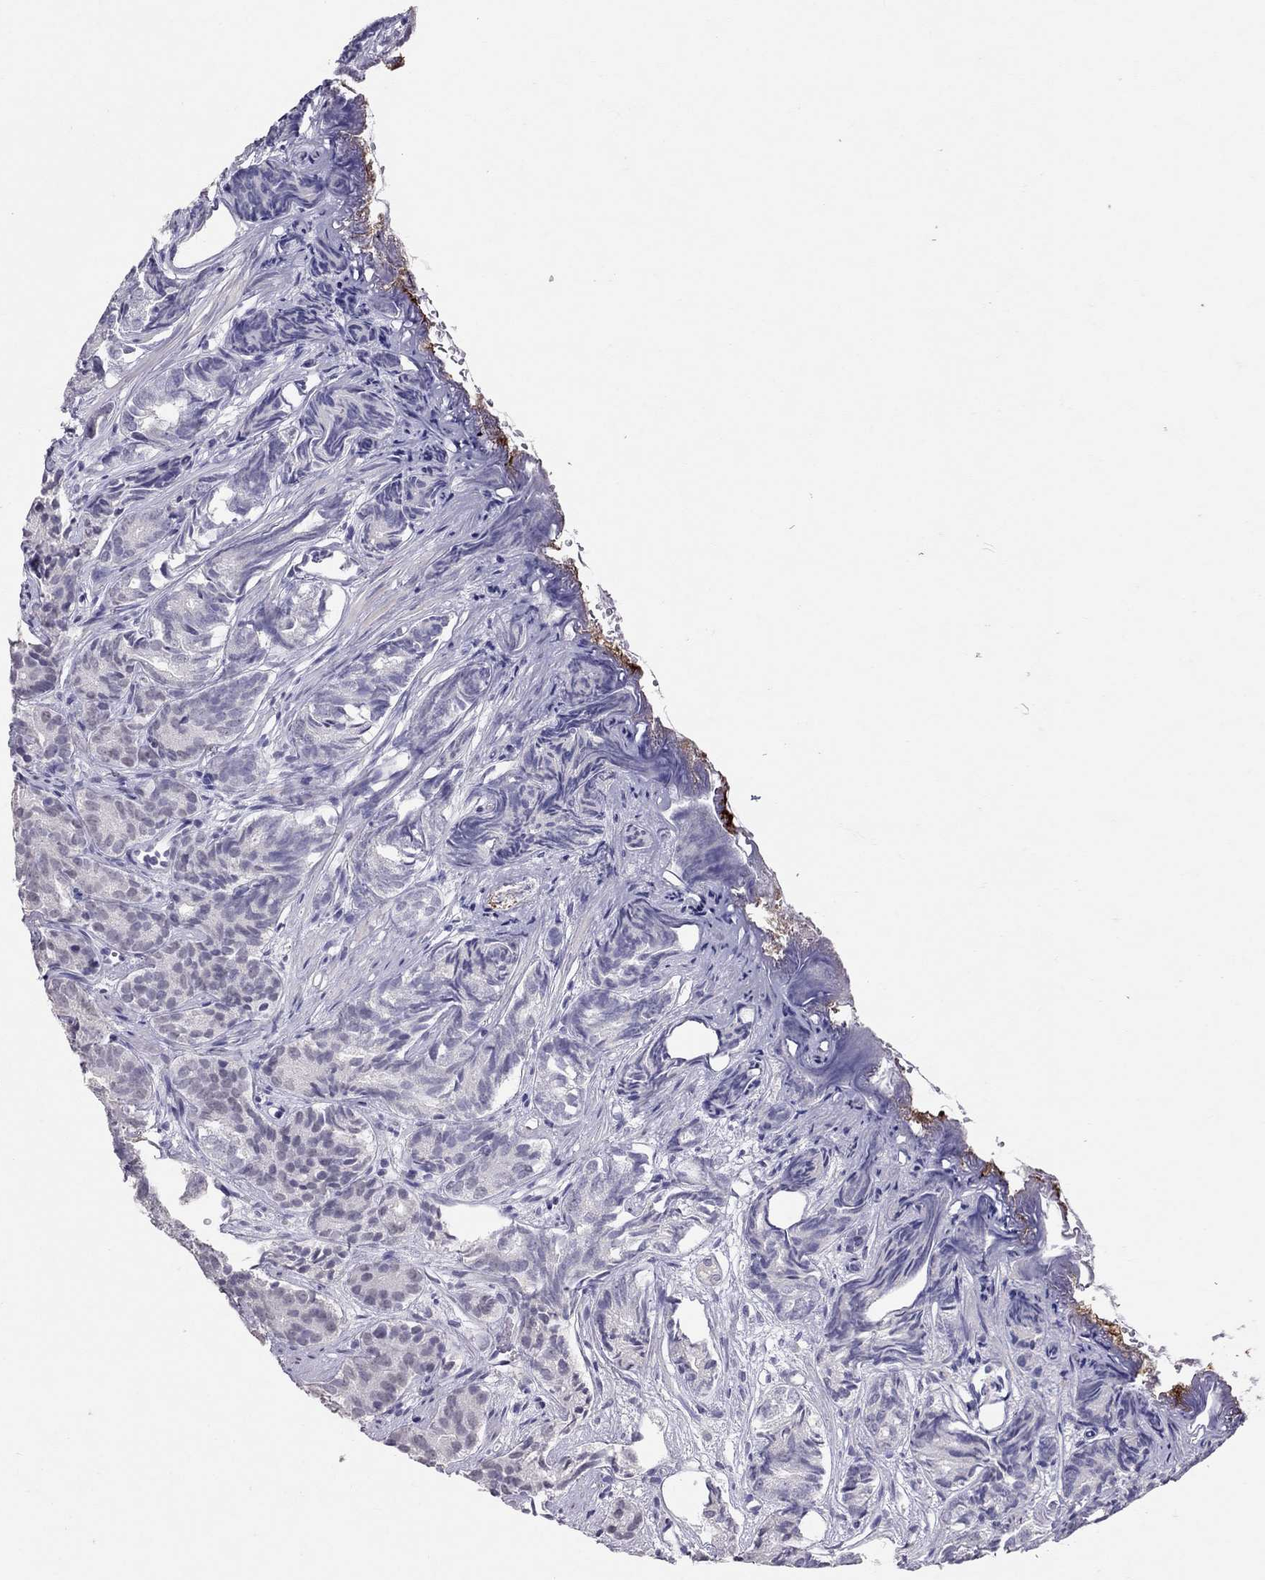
{"staining": {"intensity": "negative", "quantity": "none", "location": "none"}, "tissue": "prostate cancer", "cell_type": "Tumor cells", "image_type": "cancer", "snomed": [{"axis": "morphology", "description": "Adenocarcinoma, High grade"}, {"axis": "topography", "description": "Prostate"}], "caption": "This histopathology image is of high-grade adenocarcinoma (prostate) stained with immunohistochemistry (IHC) to label a protein in brown with the nuclei are counter-stained blue. There is no staining in tumor cells.", "gene": "PSMB11", "patient": {"sex": "male", "age": 84}}